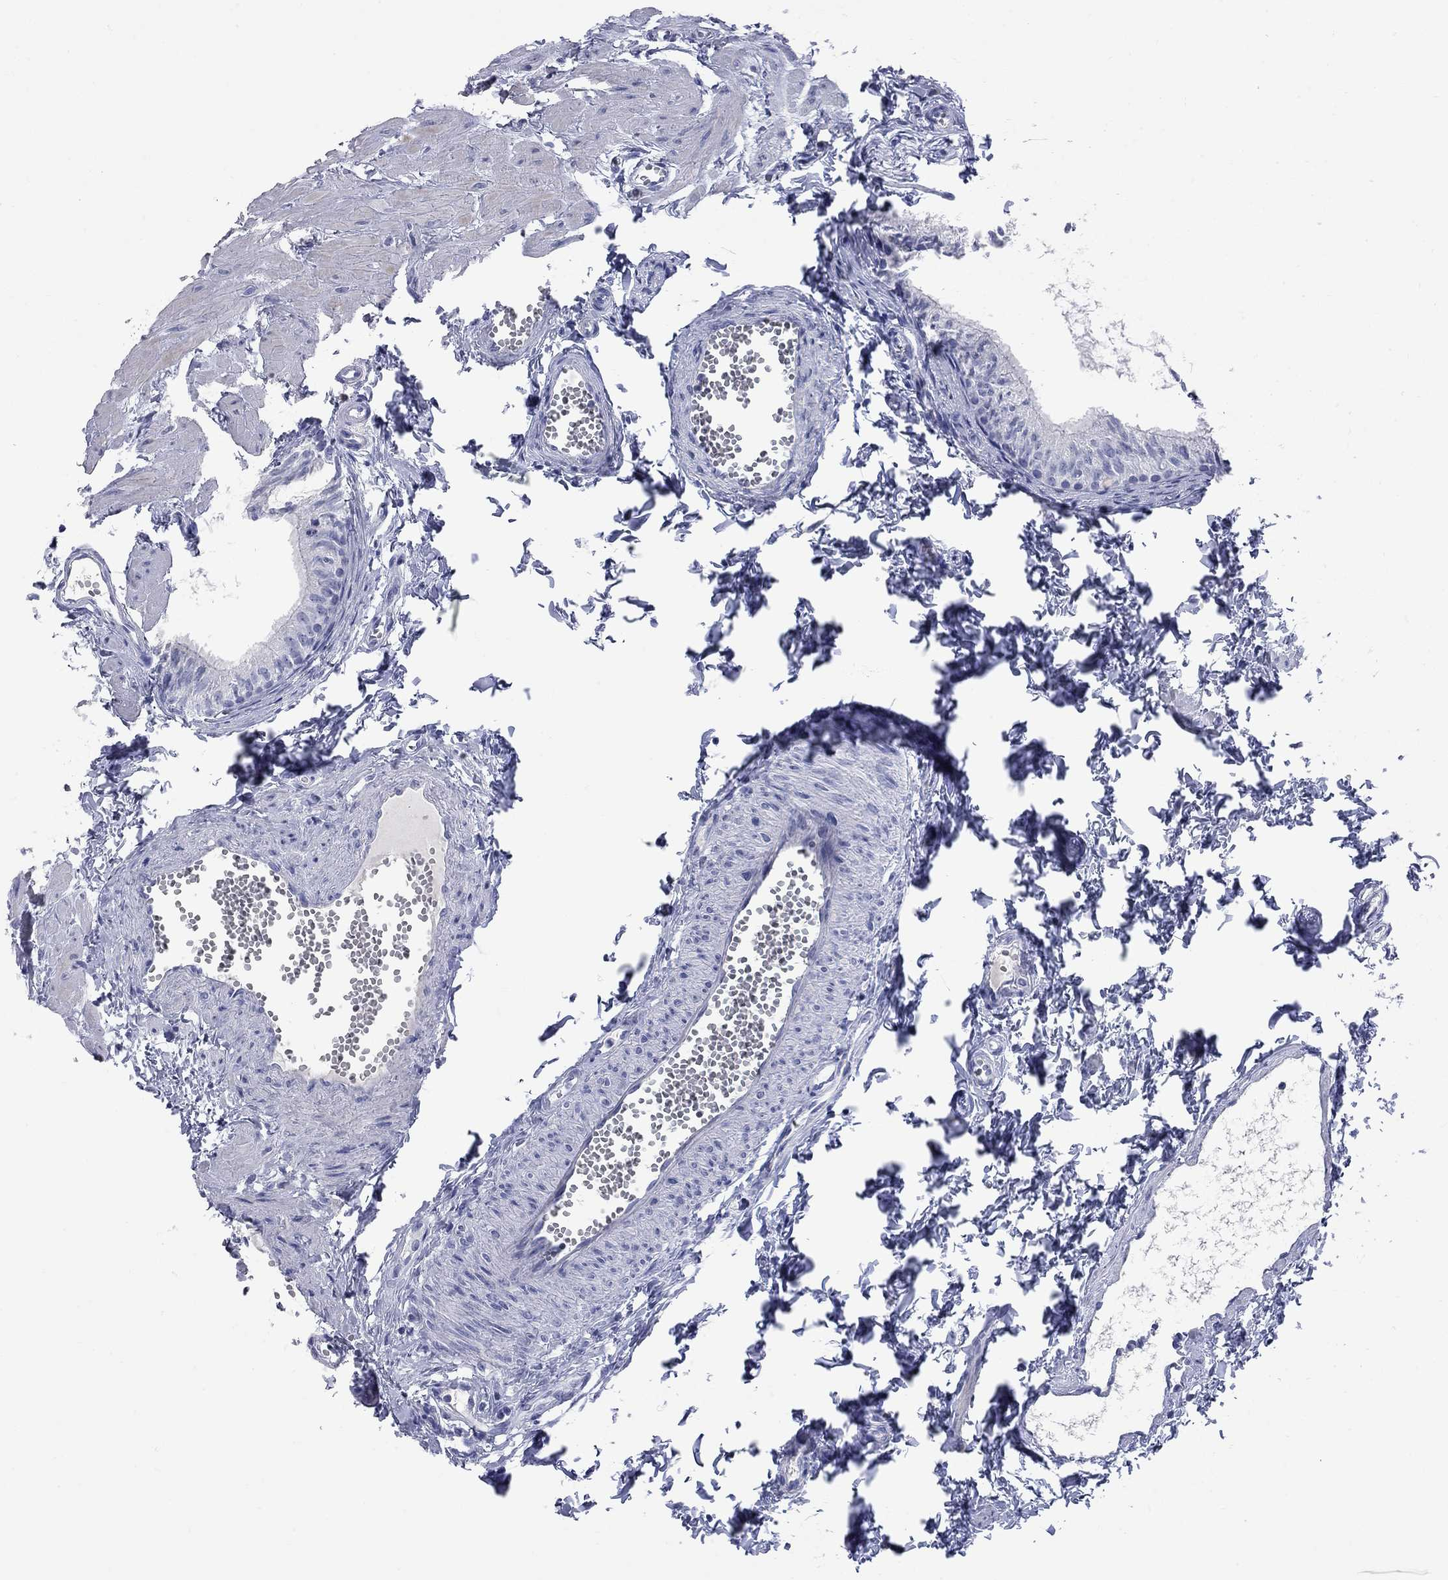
{"staining": {"intensity": "negative", "quantity": "none", "location": "none"}, "tissue": "epididymis", "cell_type": "Glandular cells", "image_type": "normal", "snomed": [{"axis": "morphology", "description": "Normal tissue, NOS"}, {"axis": "topography", "description": "Epididymis"}], "caption": "This is an immunohistochemistry (IHC) histopathology image of unremarkable human epididymis. There is no expression in glandular cells.", "gene": "FAM221B", "patient": {"sex": "male", "age": 22}}